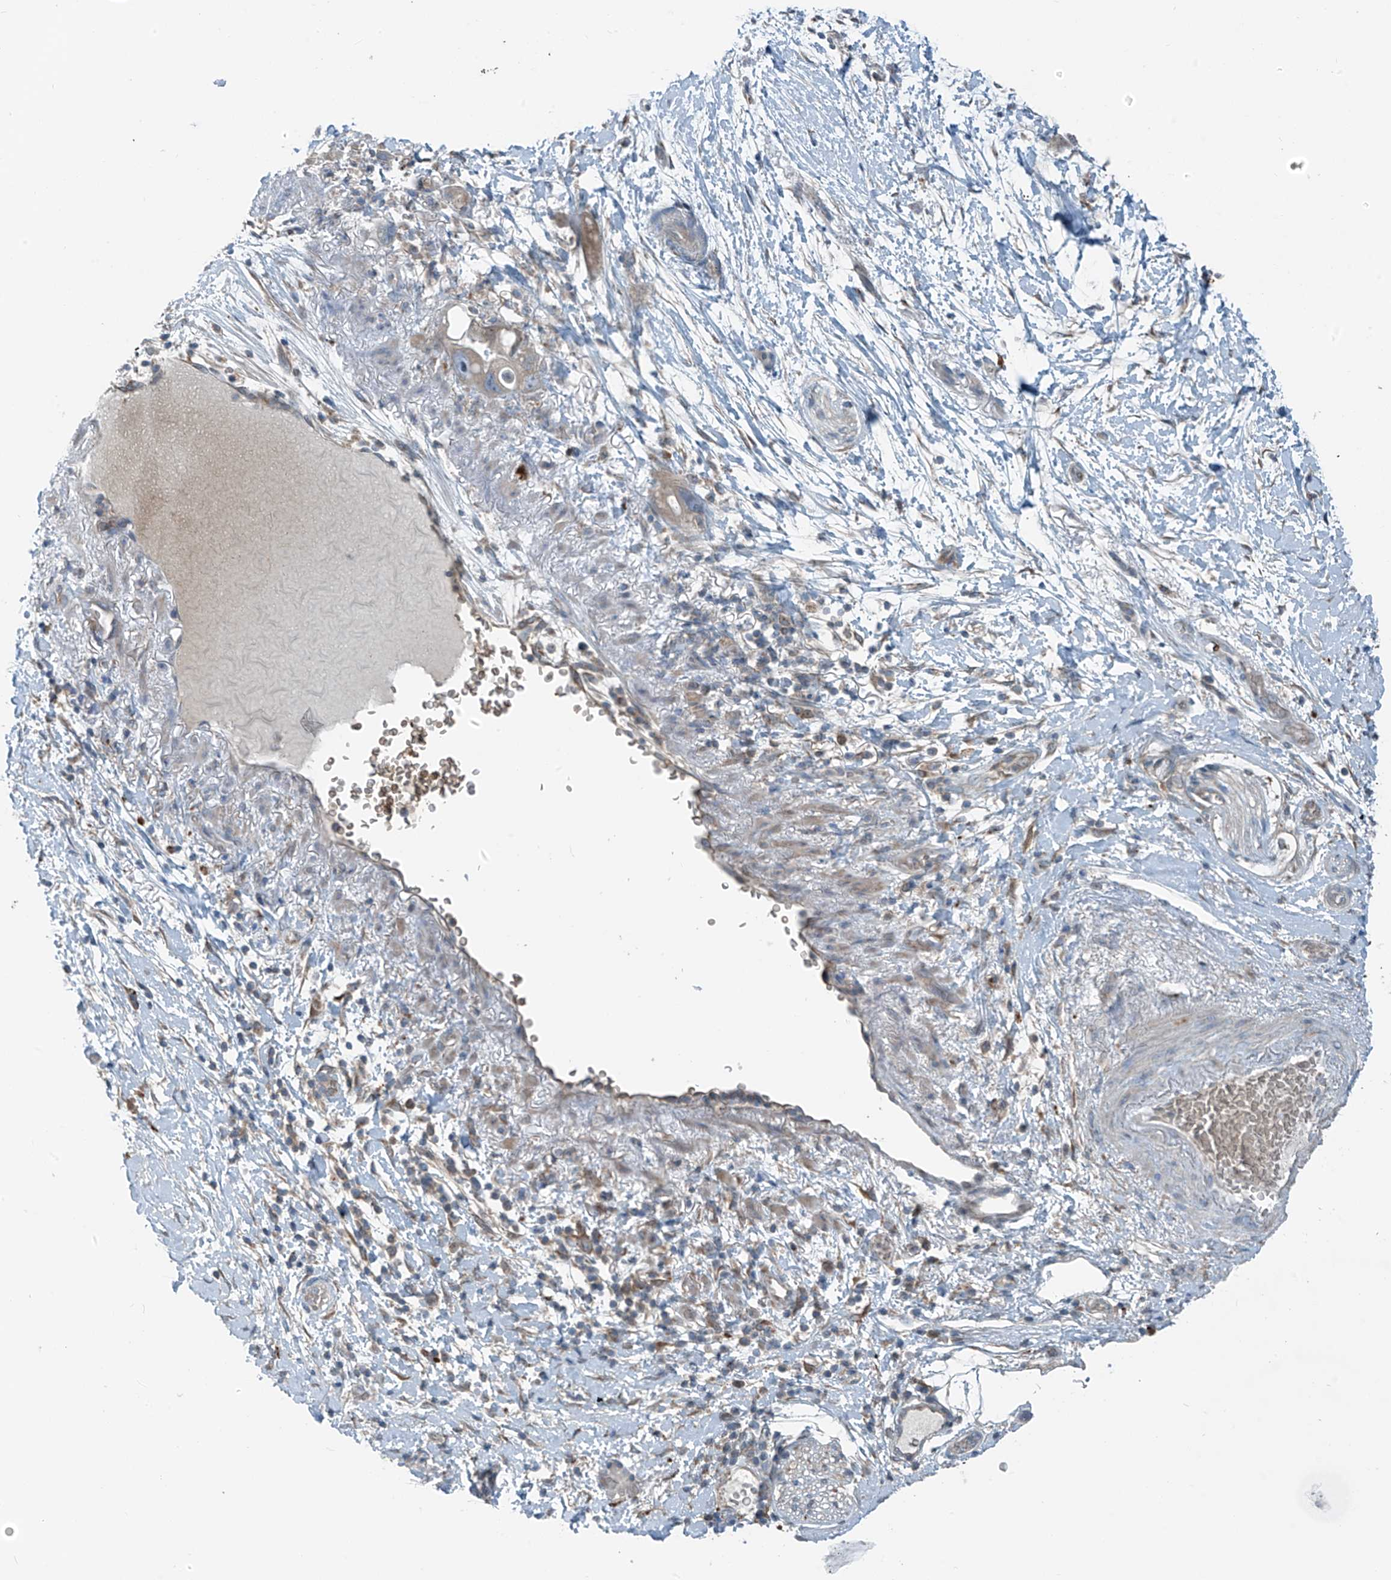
{"staining": {"intensity": "negative", "quantity": "none", "location": "none"}, "tissue": "pancreatic cancer", "cell_type": "Tumor cells", "image_type": "cancer", "snomed": [{"axis": "morphology", "description": "Normal tissue, NOS"}, {"axis": "morphology", "description": "Adenocarcinoma, NOS"}, {"axis": "topography", "description": "Pancreas"}], "caption": "Tumor cells show no significant positivity in pancreatic cancer.", "gene": "SLC12A6", "patient": {"sex": "female", "age": 68}}